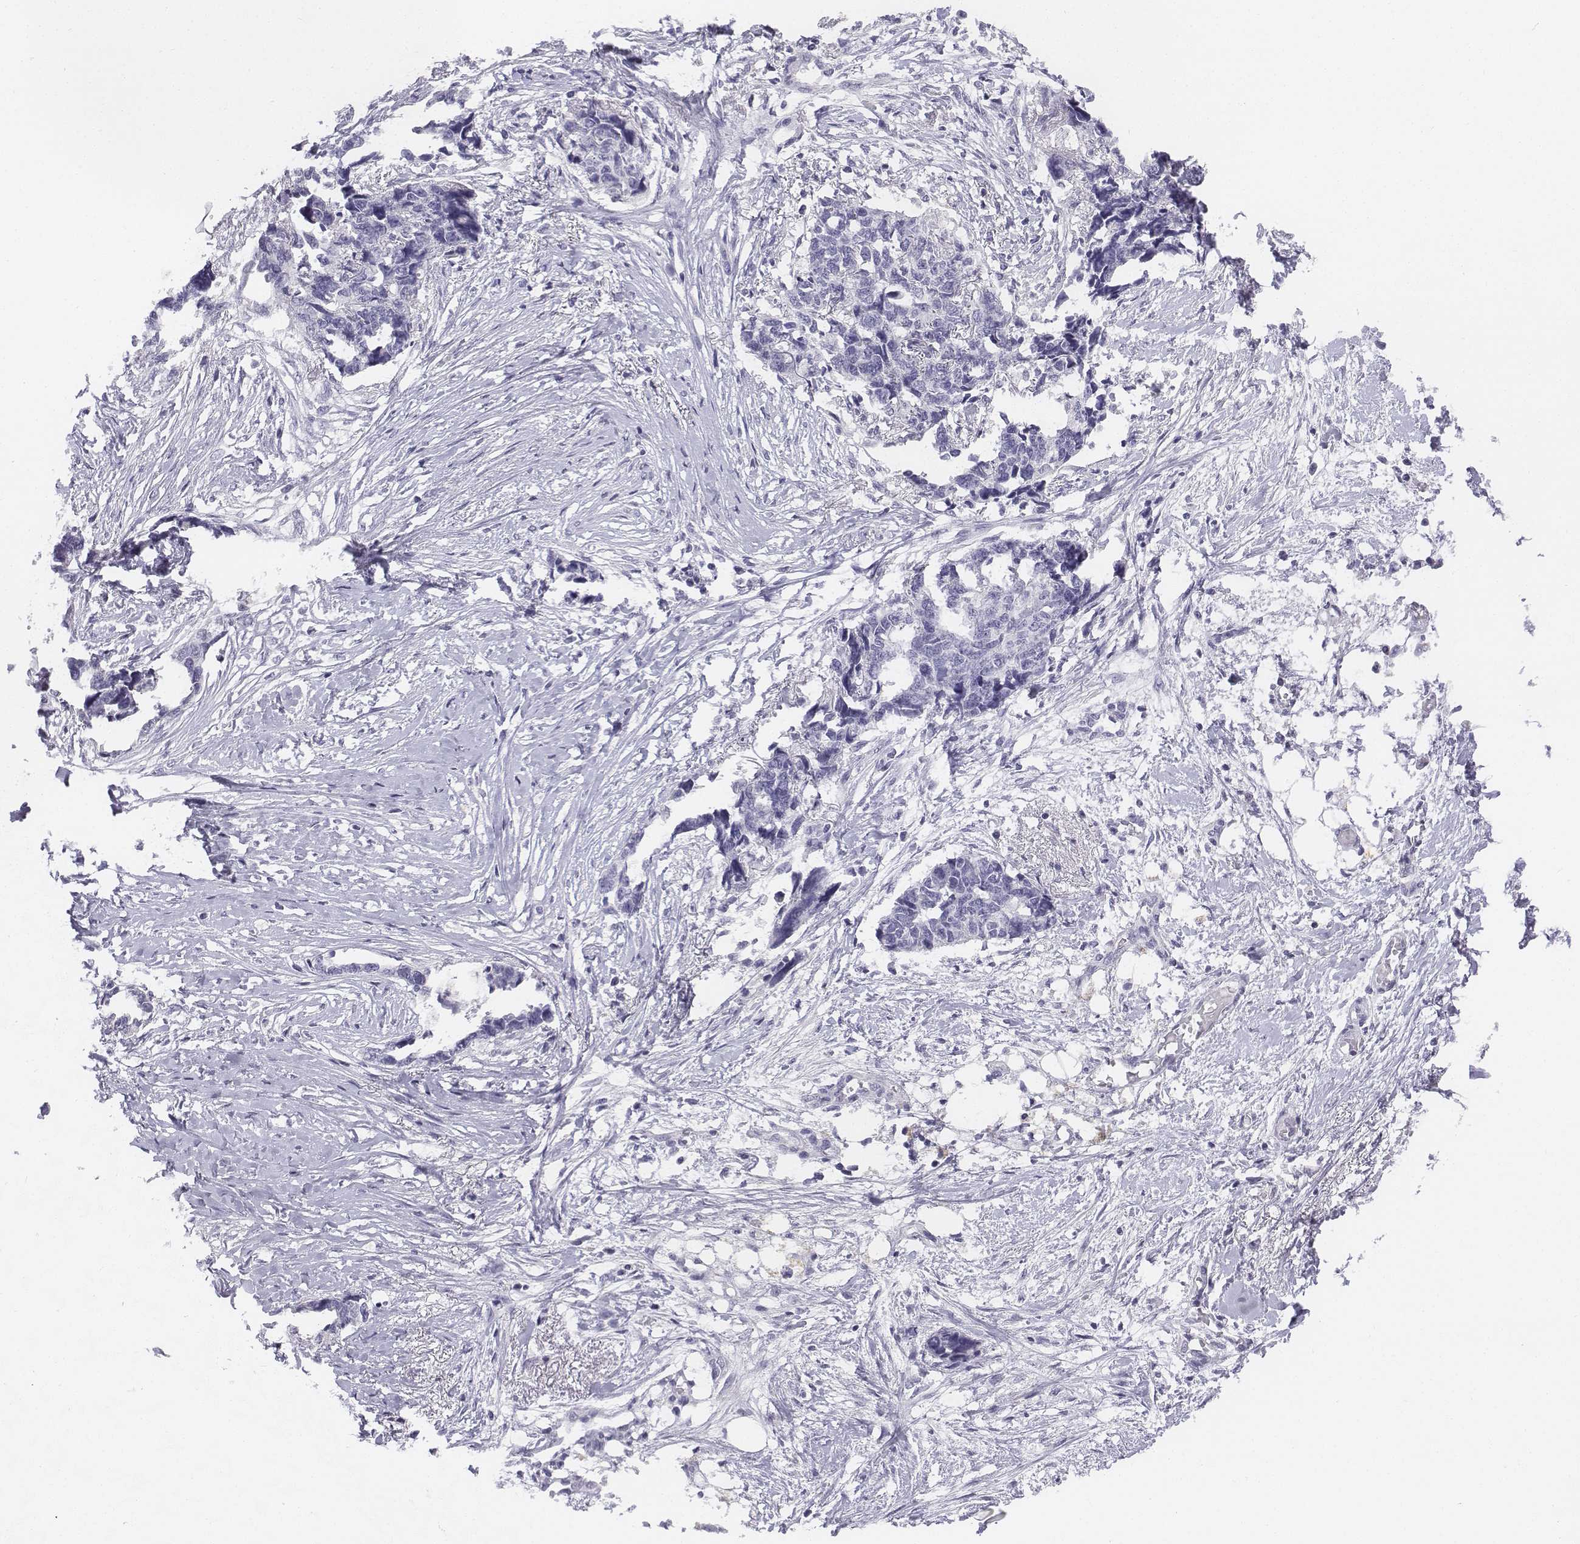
{"staining": {"intensity": "negative", "quantity": "none", "location": "none"}, "tissue": "ovarian cancer", "cell_type": "Tumor cells", "image_type": "cancer", "snomed": [{"axis": "morphology", "description": "Cystadenocarcinoma, serous, NOS"}, {"axis": "topography", "description": "Ovary"}], "caption": "Immunohistochemistry image of human serous cystadenocarcinoma (ovarian) stained for a protein (brown), which shows no expression in tumor cells.", "gene": "UCN2", "patient": {"sex": "female", "age": 69}}